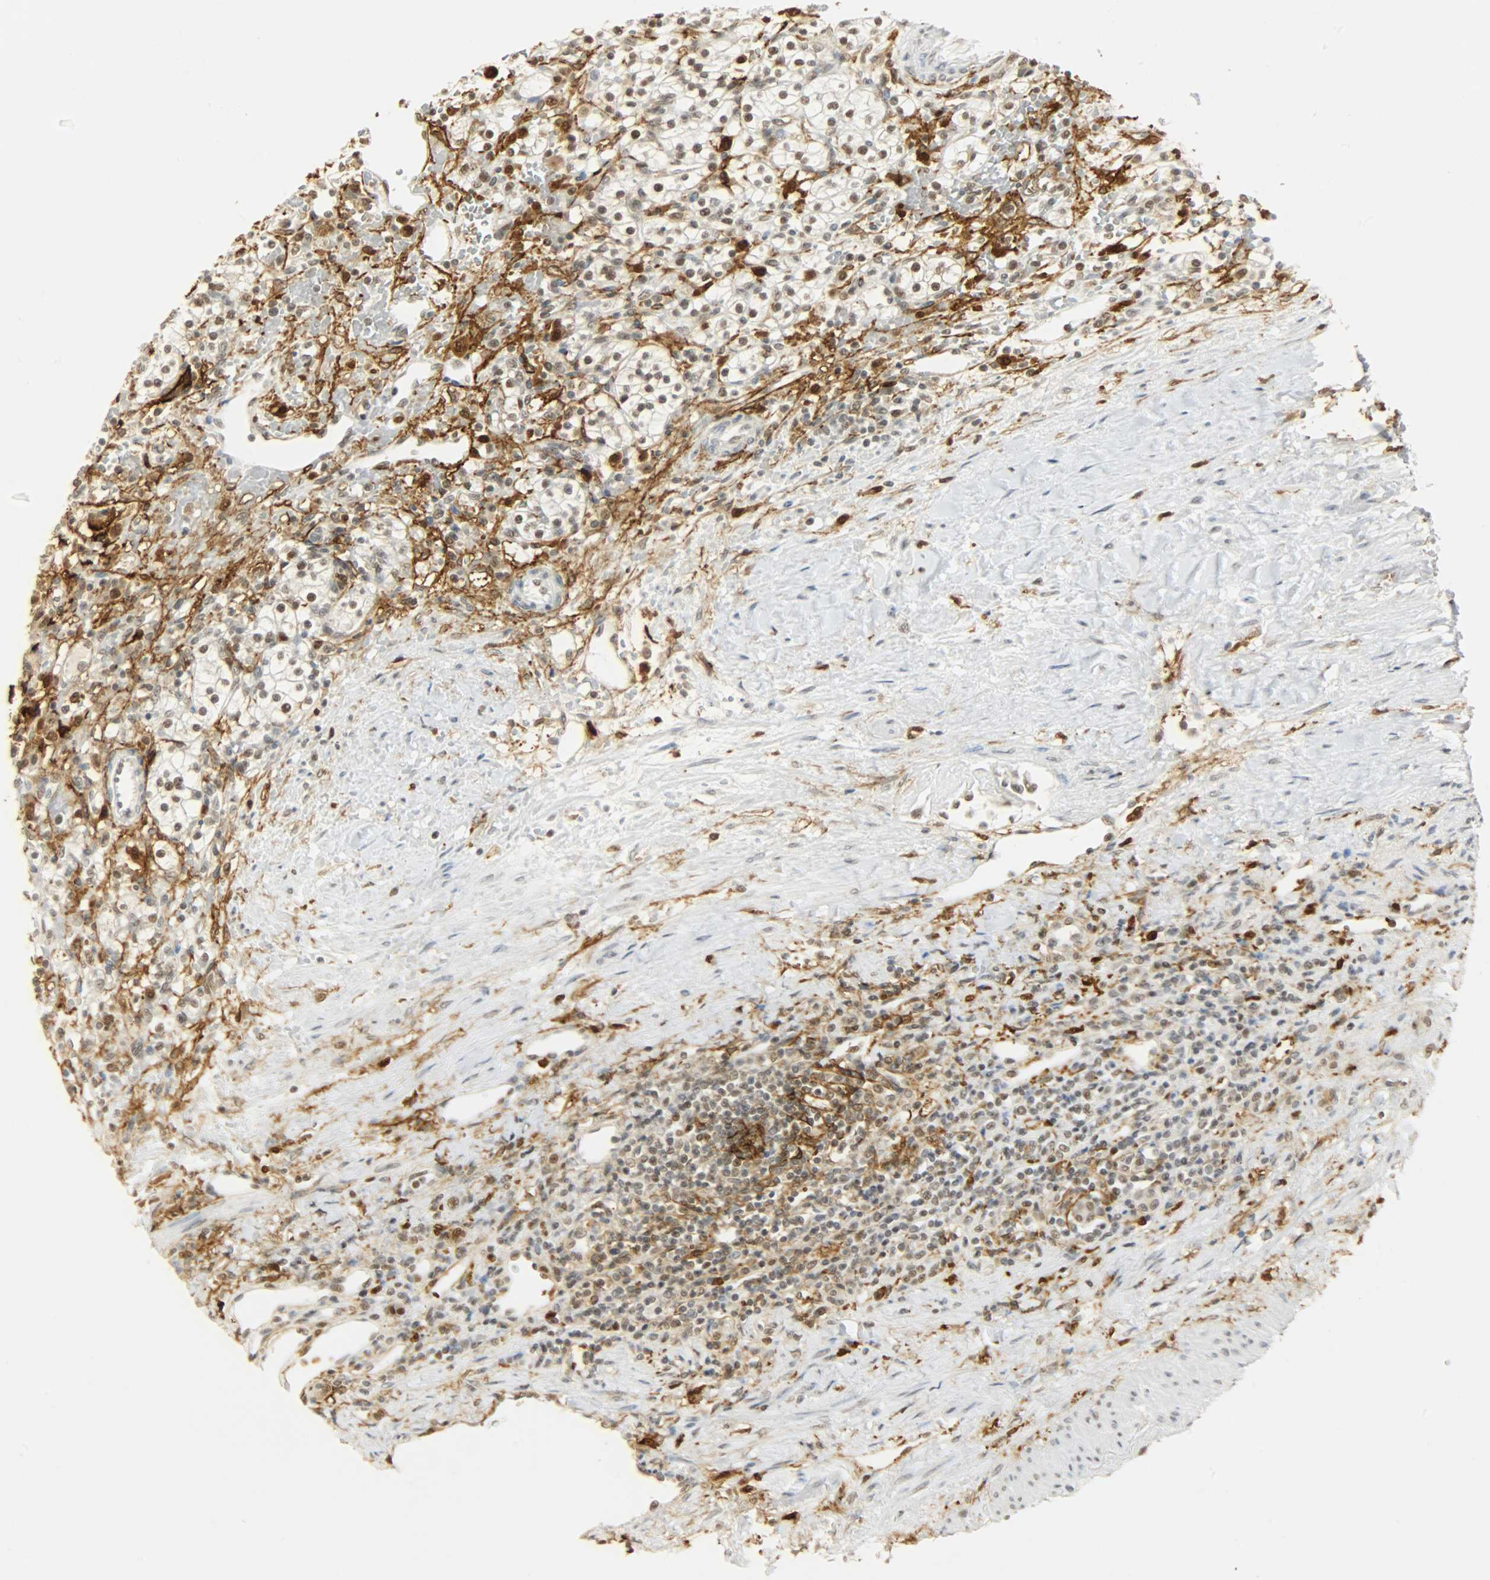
{"staining": {"intensity": "weak", "quantity": "25%-75%", "location": "nuclear"}, "tissue": "renal cancer", "cell_type": "Tumor cells", "image_type": "cancer", "snomed": [{"axis": "morphology", "description": "Normal tissue, NOS"}, {"axis": "morphology", "description": "Adenocarcinoma, NOS"}, {"axis": "topography", "description": "Kidney"}], "caption": "Immunohistochemical staining of human renal cancer reveals low levels of weak nuclear protein staining in approximately 25%-75% of tumor cells.", "gene": "NGFR", "patient": {"sex": "female", "age": 55}}